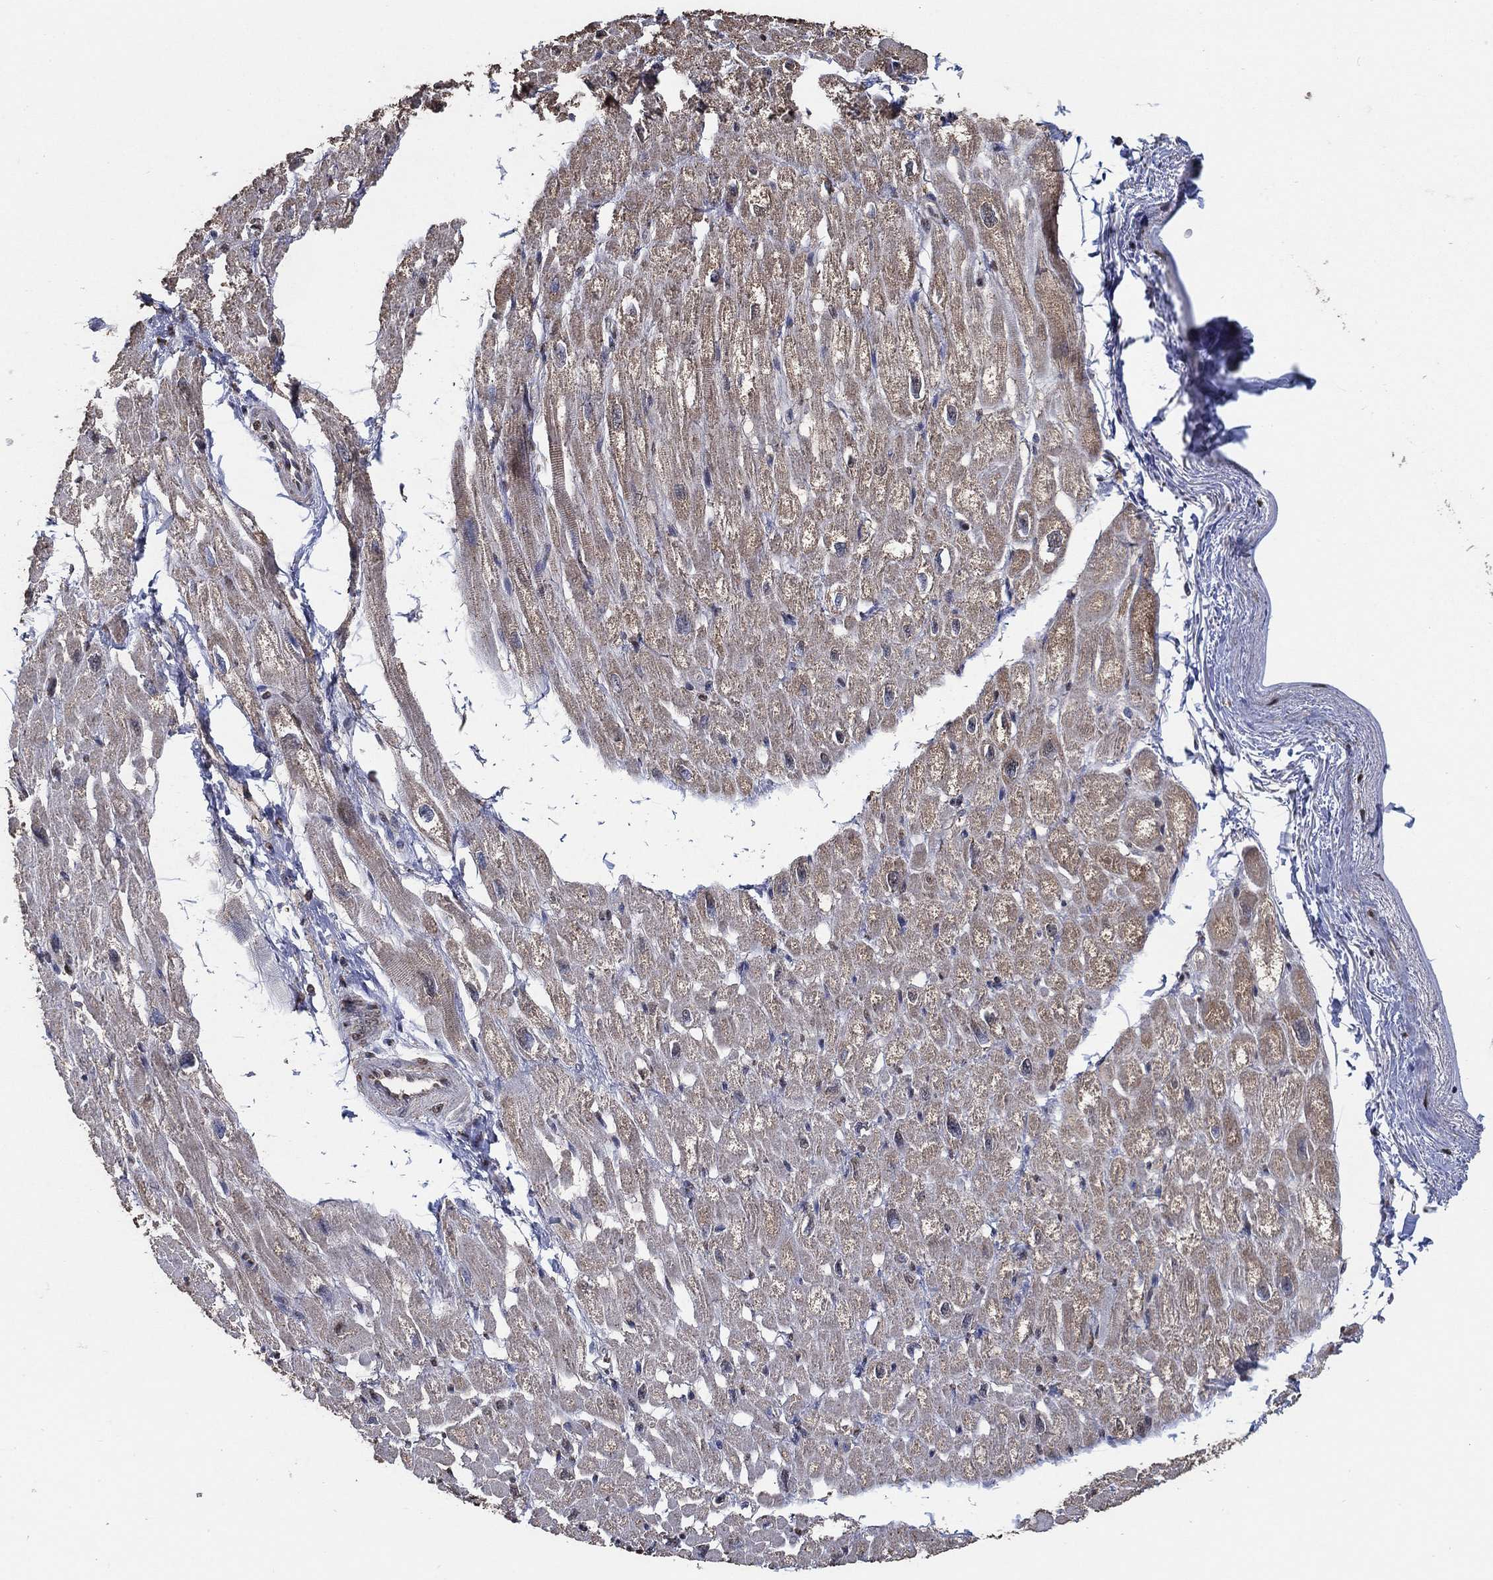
{"staining": {"intensity": "weak", "quantity": "25%-75%", "location": "cytoplasmic/membranous"}, "tissue": "heart muscle", "cell_type": "Cardiomyocytes", "image_type": "normal", "snomed": [{"axis": "morphology", "description": "Normal tissue, NOS"}, {"axis": "topography", "description": "Heart"}], "caption": "Immunohistochemistry of benign human heart muscle reveals low levels of weak cytoplasmic/membranous expression in approximately 25%-75% of cardiomyocytes.", "gene": "MRPS24", "patient": {"sex": "male", "age": 66}}